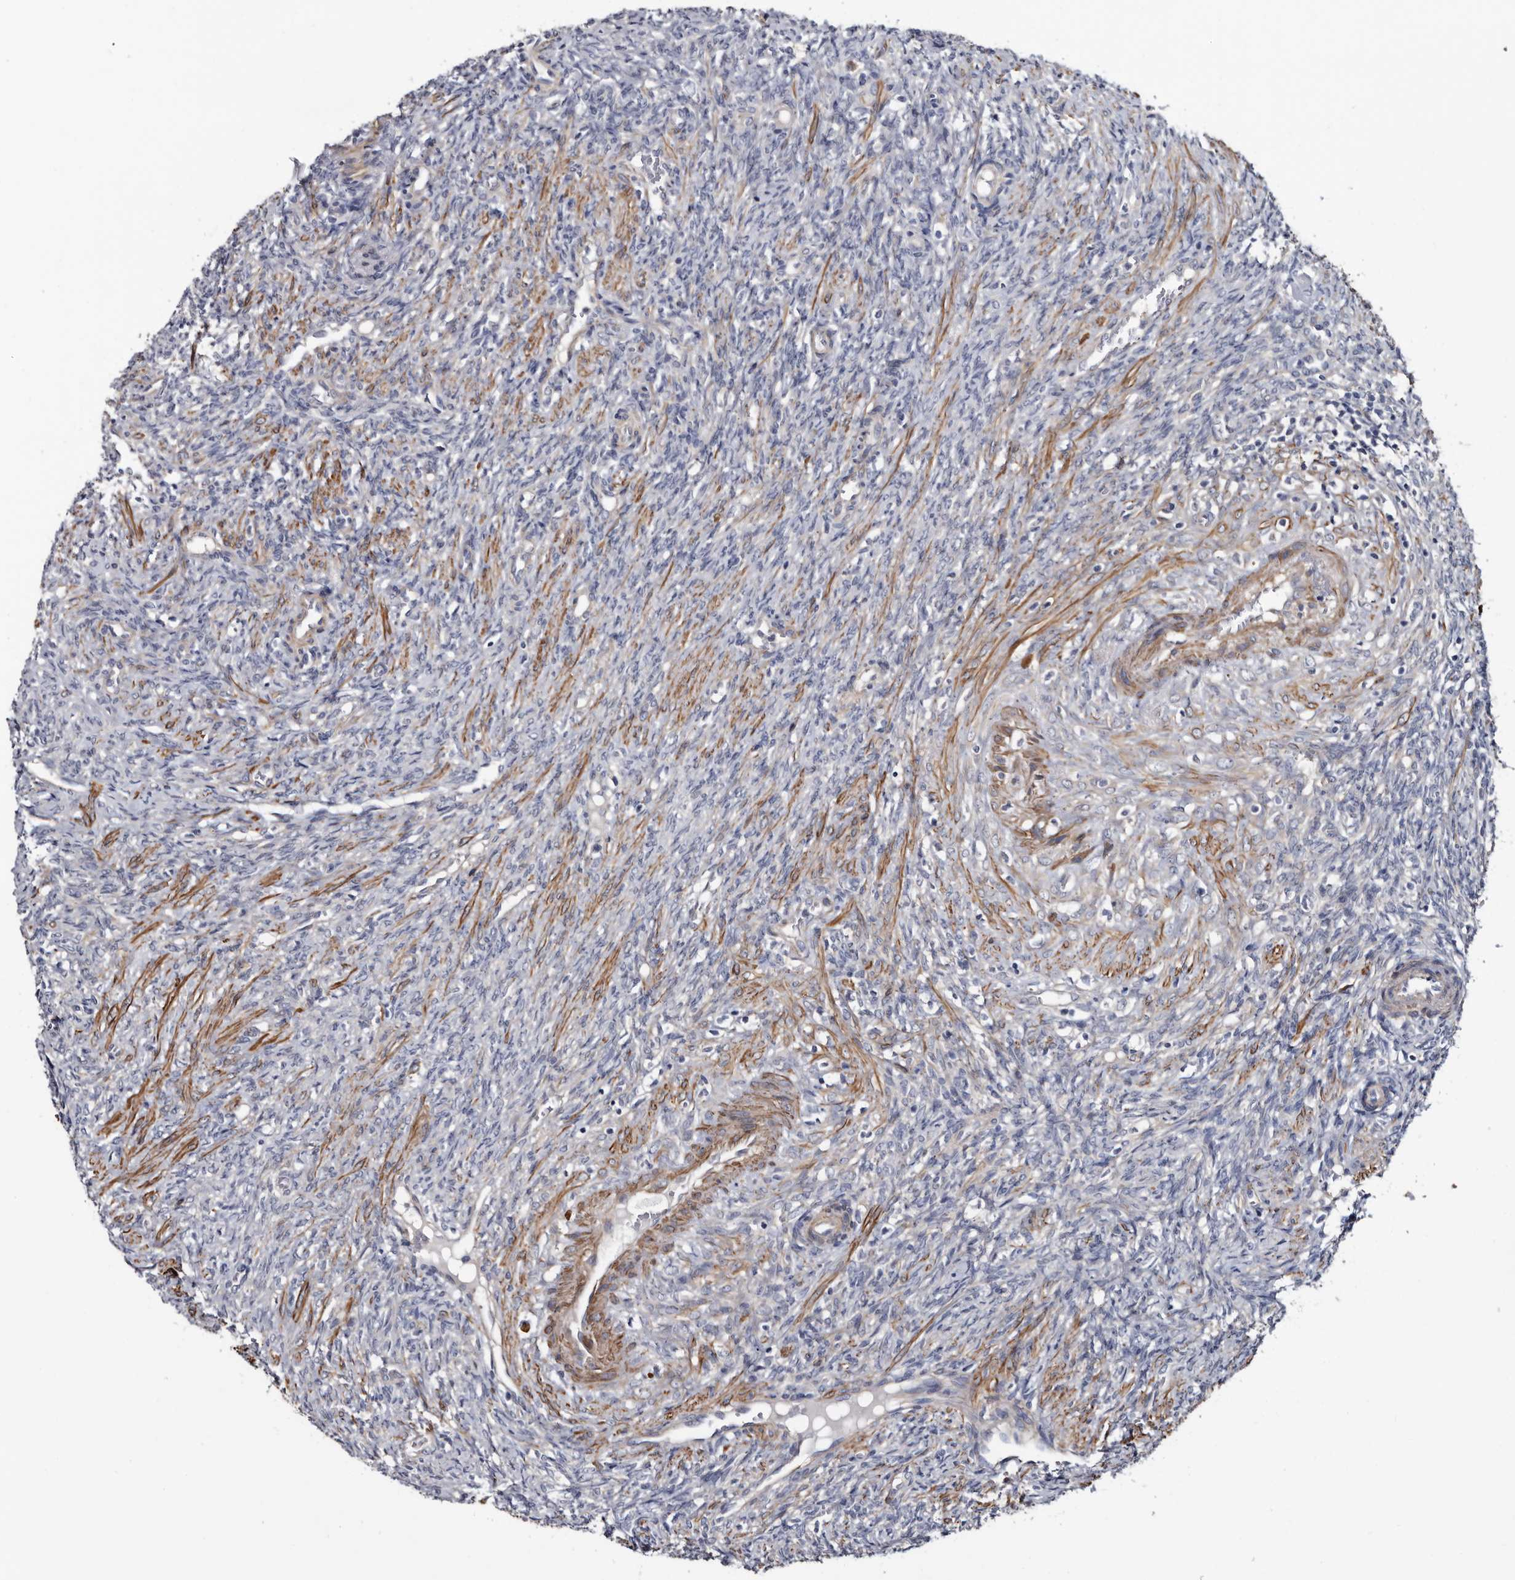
{"staining": {"intensity": "negative", "quantity": "none", "location": "none"}, "tissue": "ovary", "cell_type": "Ovarian stroma cells", "image_type": "normal", "snomed": [{"axis": "morphology", "description": "Normal tissue, NOS"}, {"axis": "topography", "description": "Ovary"}], "caption": "This is a micrograph of immunohistochemistry staining of benign ovary, which shows no positivity in ovarian stroma cells.", "gene": "IARS1", "patient": {"sex": "female", "age": 41}}